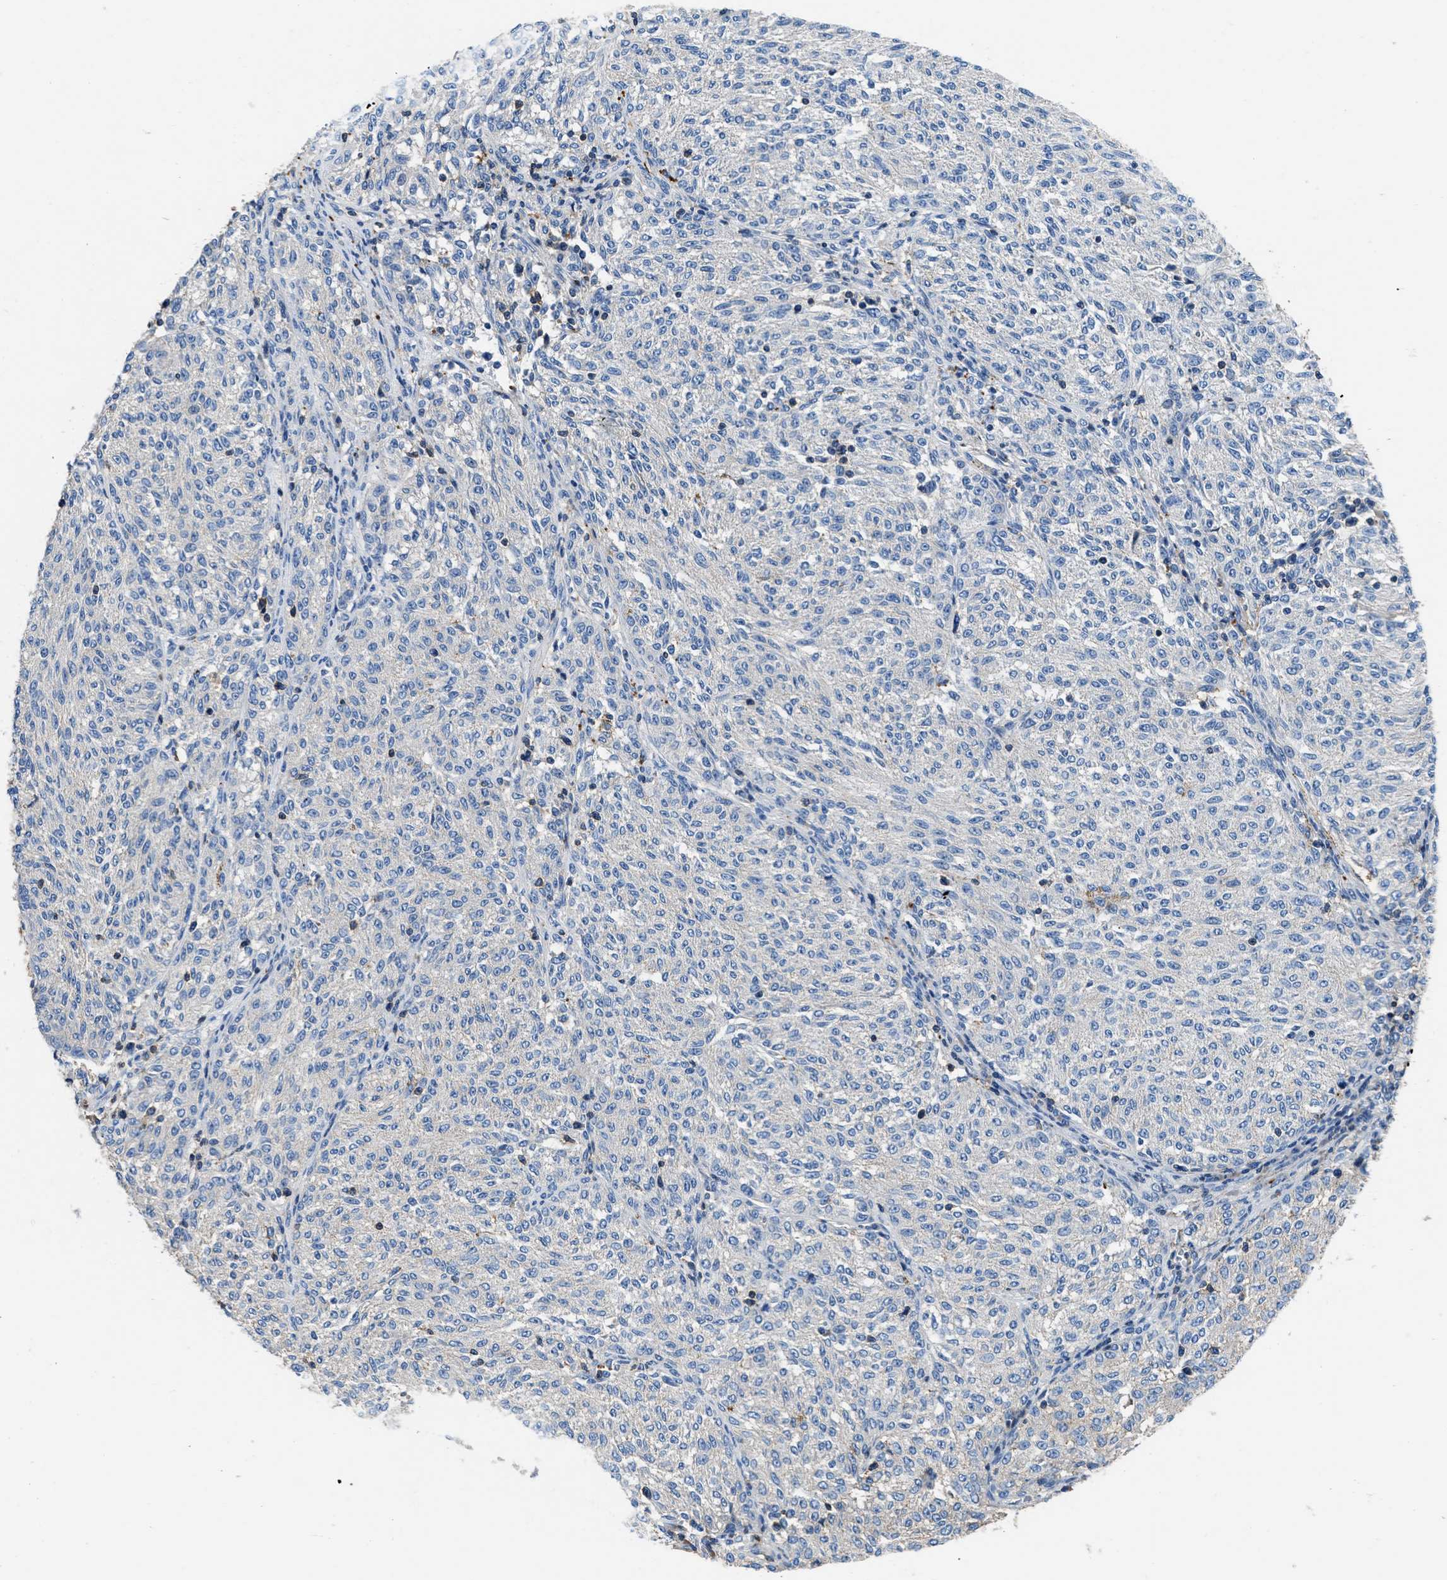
{"staining": {"intensity": "negative", "quantity": "none", "location": "none"}, "tissue": "melanoma", "cell_type": "Tumor cells", "image_type": "cancer", "snomed": [{"axis": "morphology", "description": "Malignant melanoma, NOS"}, {"axis": "topography", "description": "Skin"}], "caption": "Tumor cells are negative for brown protein staining in melanoma. (DAB IHC, high magnification).", "gene": "KCNQ4", "patient": {"sex": "female", "age": 72}}